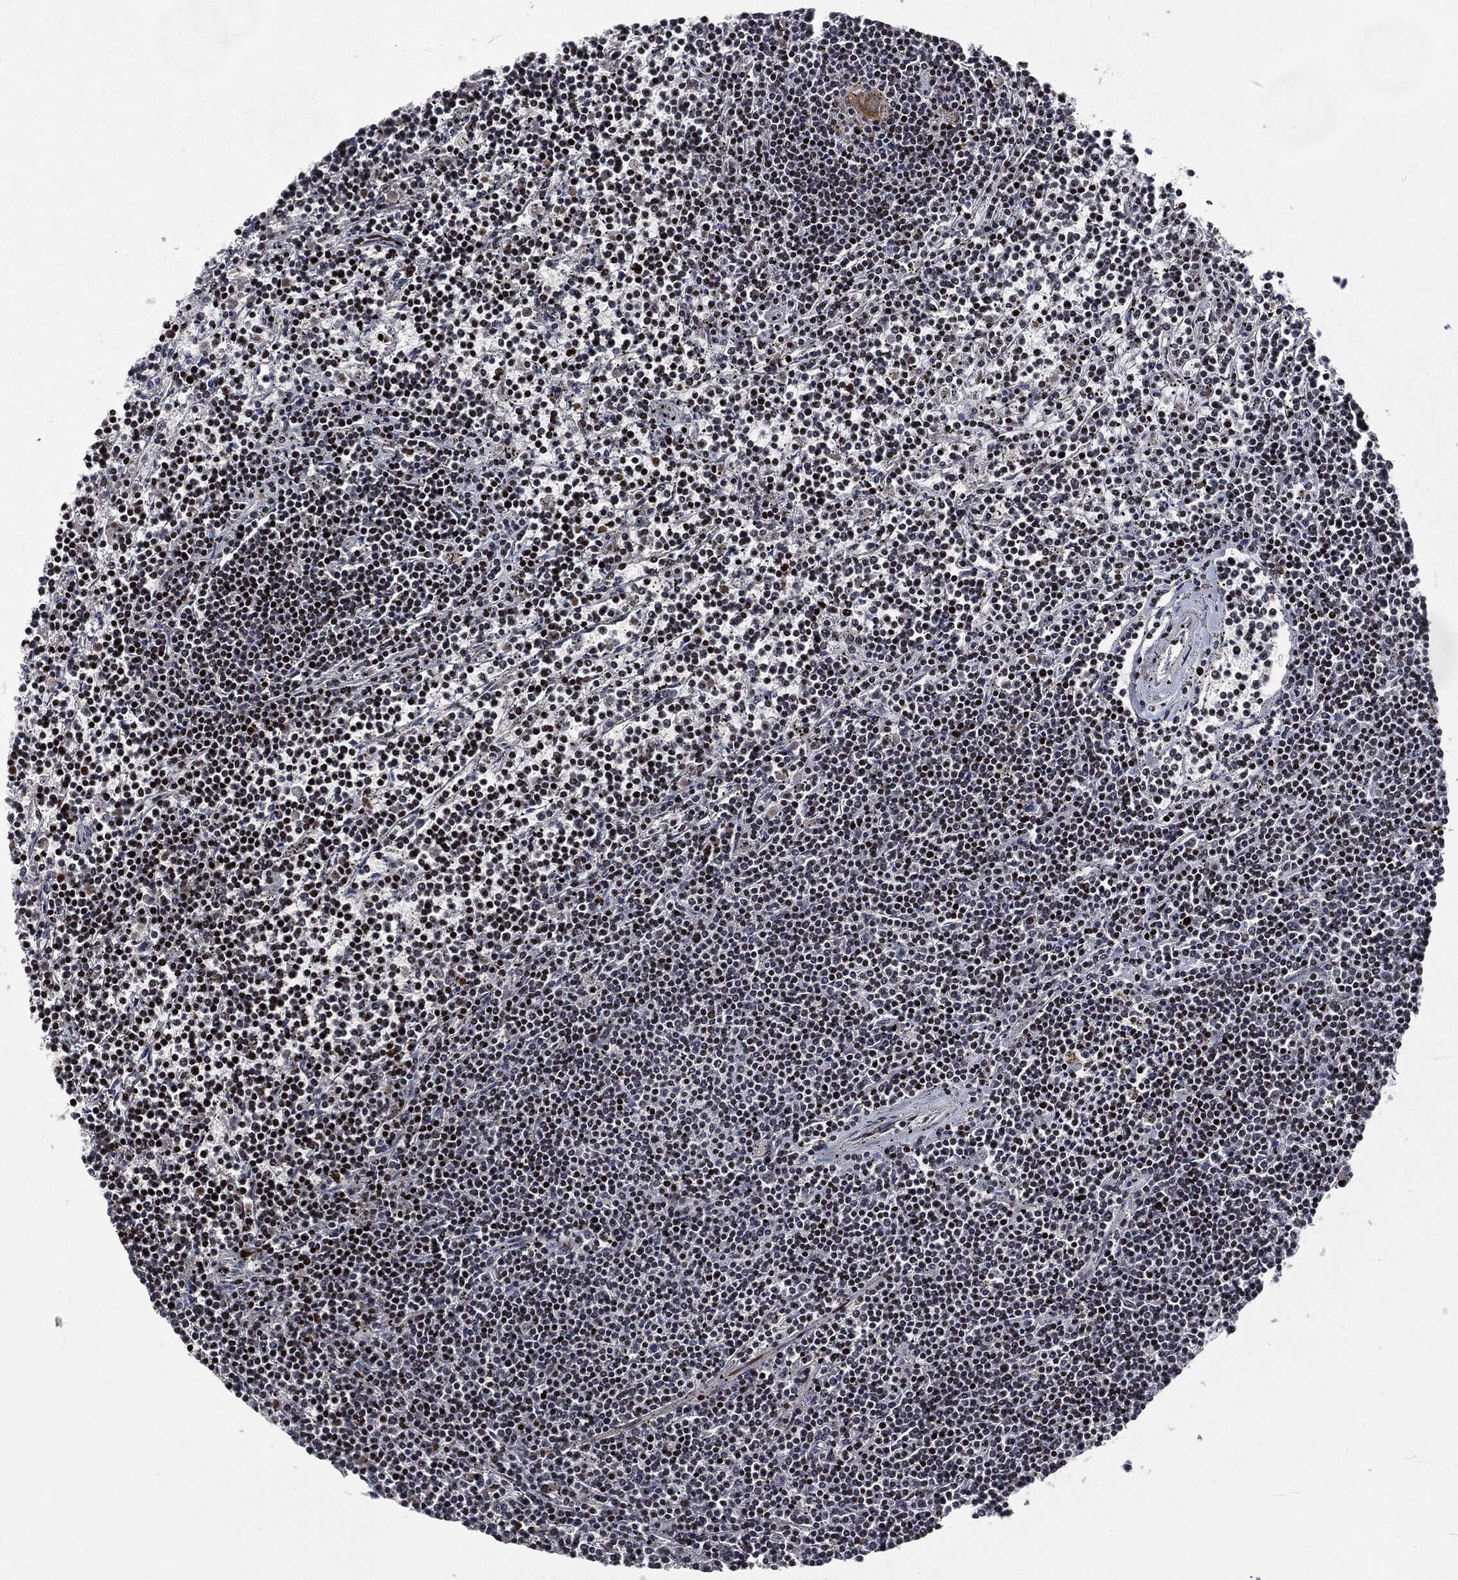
{"staining": {"intensity": "strong", "quantity": "<25%", "location": "nuclear"}, "tissue": "lymphoma", "cell_type": "Tumor cells", "image_type": "cancer", "snomed": [{"axis": "morphology", "description": "Malignant lymphoma, non-Hodgkin's type, Low grade"}, {"axis": "topography", "description": "Spleen"}], "caption": "Immunohistochemistry micrograph of neoplastic tissue: lymphoma stained using immunohistochemistry (IHC) exhibits medium levels of strong protein expression localized specifically in the nuclear of tumor cells, appearing as a nuclear brown color.", "gene": "EGFR", "patient": {"sex": "female", "age": 19}}